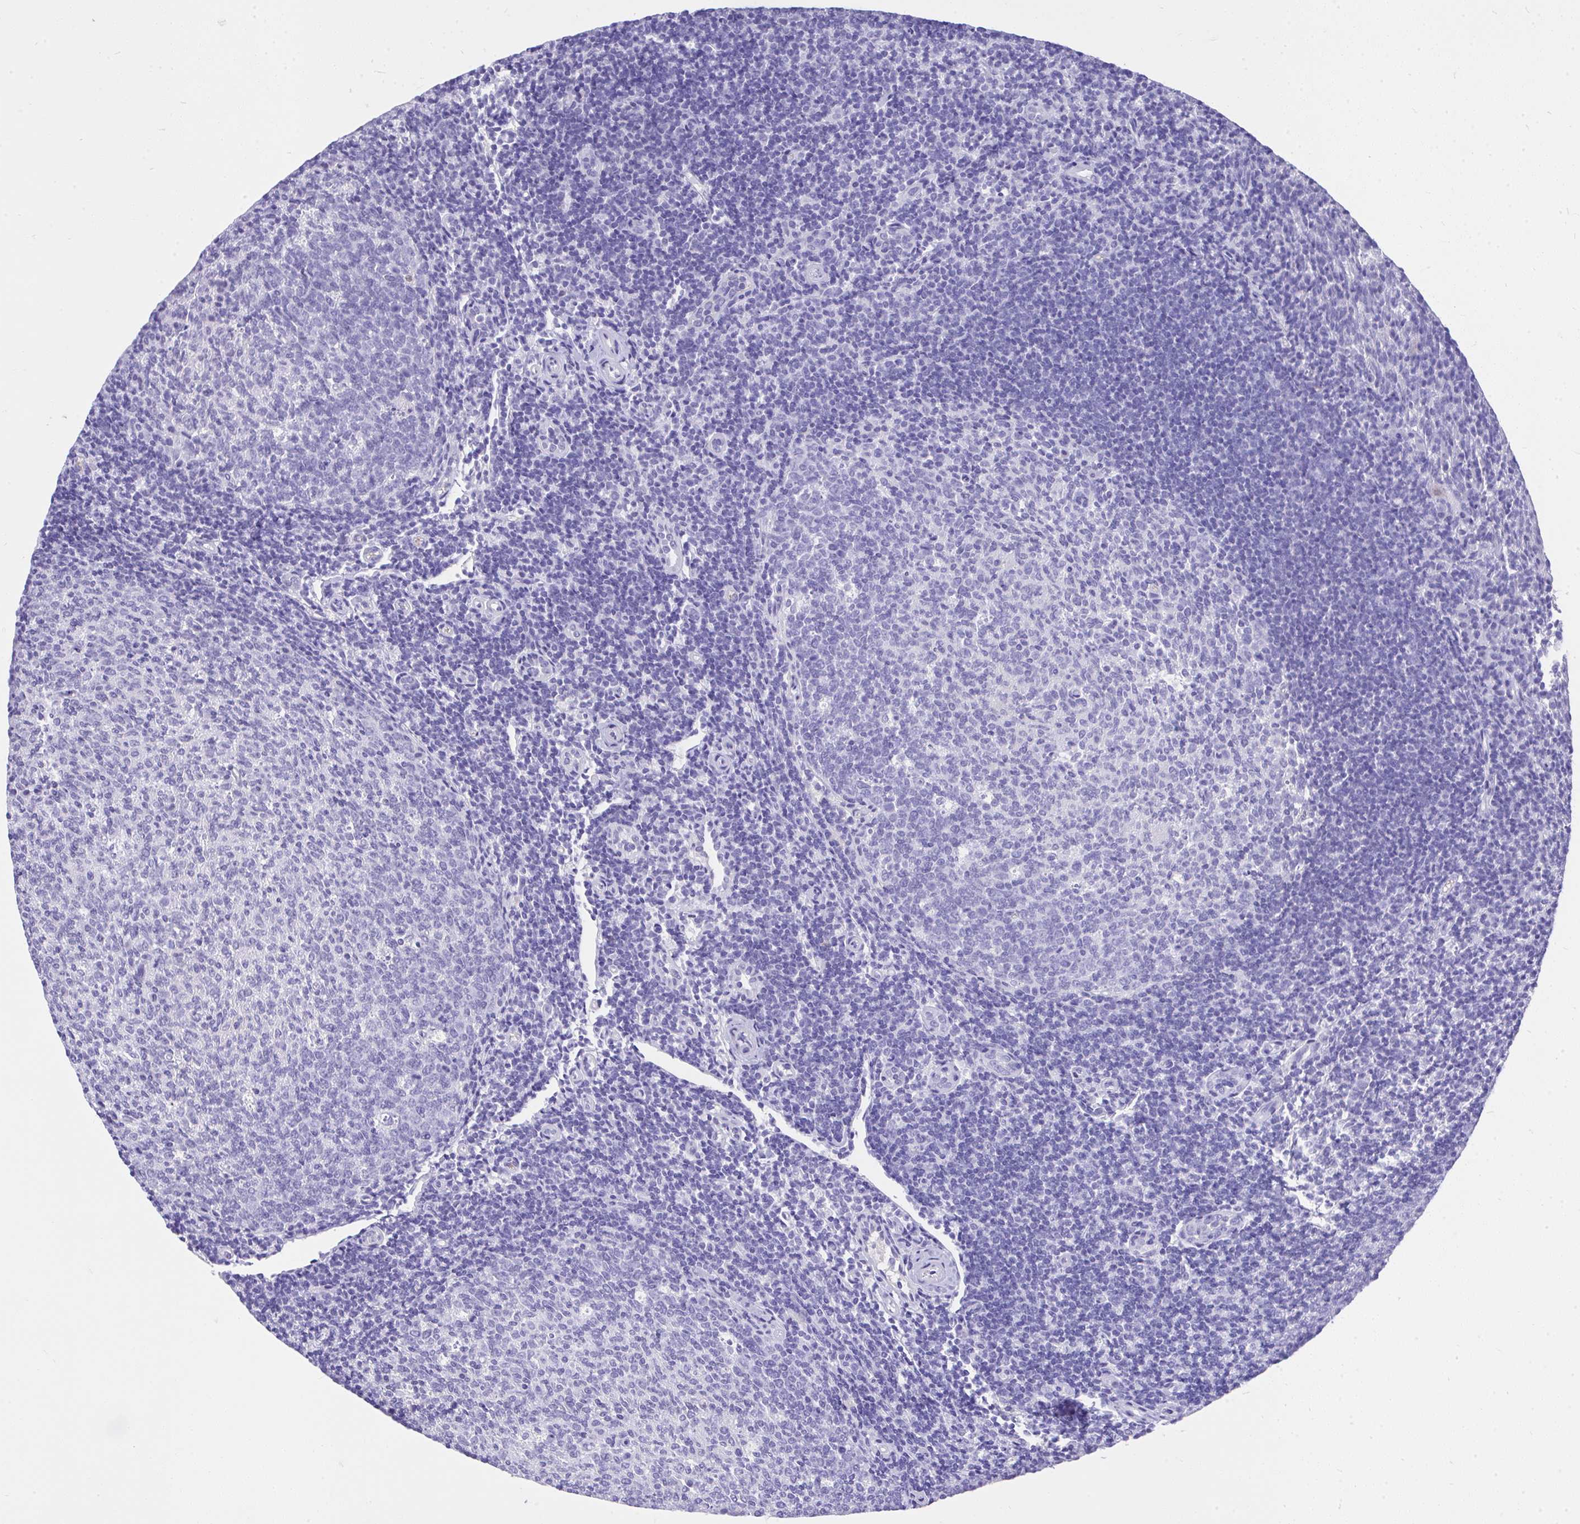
{"staining": {"intensity": "negative", "quantity": "none", "location": "none"}, "tissue": "tonsil", "cell_type": "Germinal center cells", "image_type": "normal", "snomed": [{"axis": "morphology", "description": "Normal tissue, NOS"}, {"axis": "topography", "description": "Tonsil"}], "caption": "A high-resolution histopathology image shows IHC staining of unremarkable tonsil, which shows no significant positivity in germinal center cells. (DAB (3,3'-diaminobenzidine) immunohistochemistry, high magnification).", "gene": "MS4A12", "patient": {"sex": "female", "age": 10}}